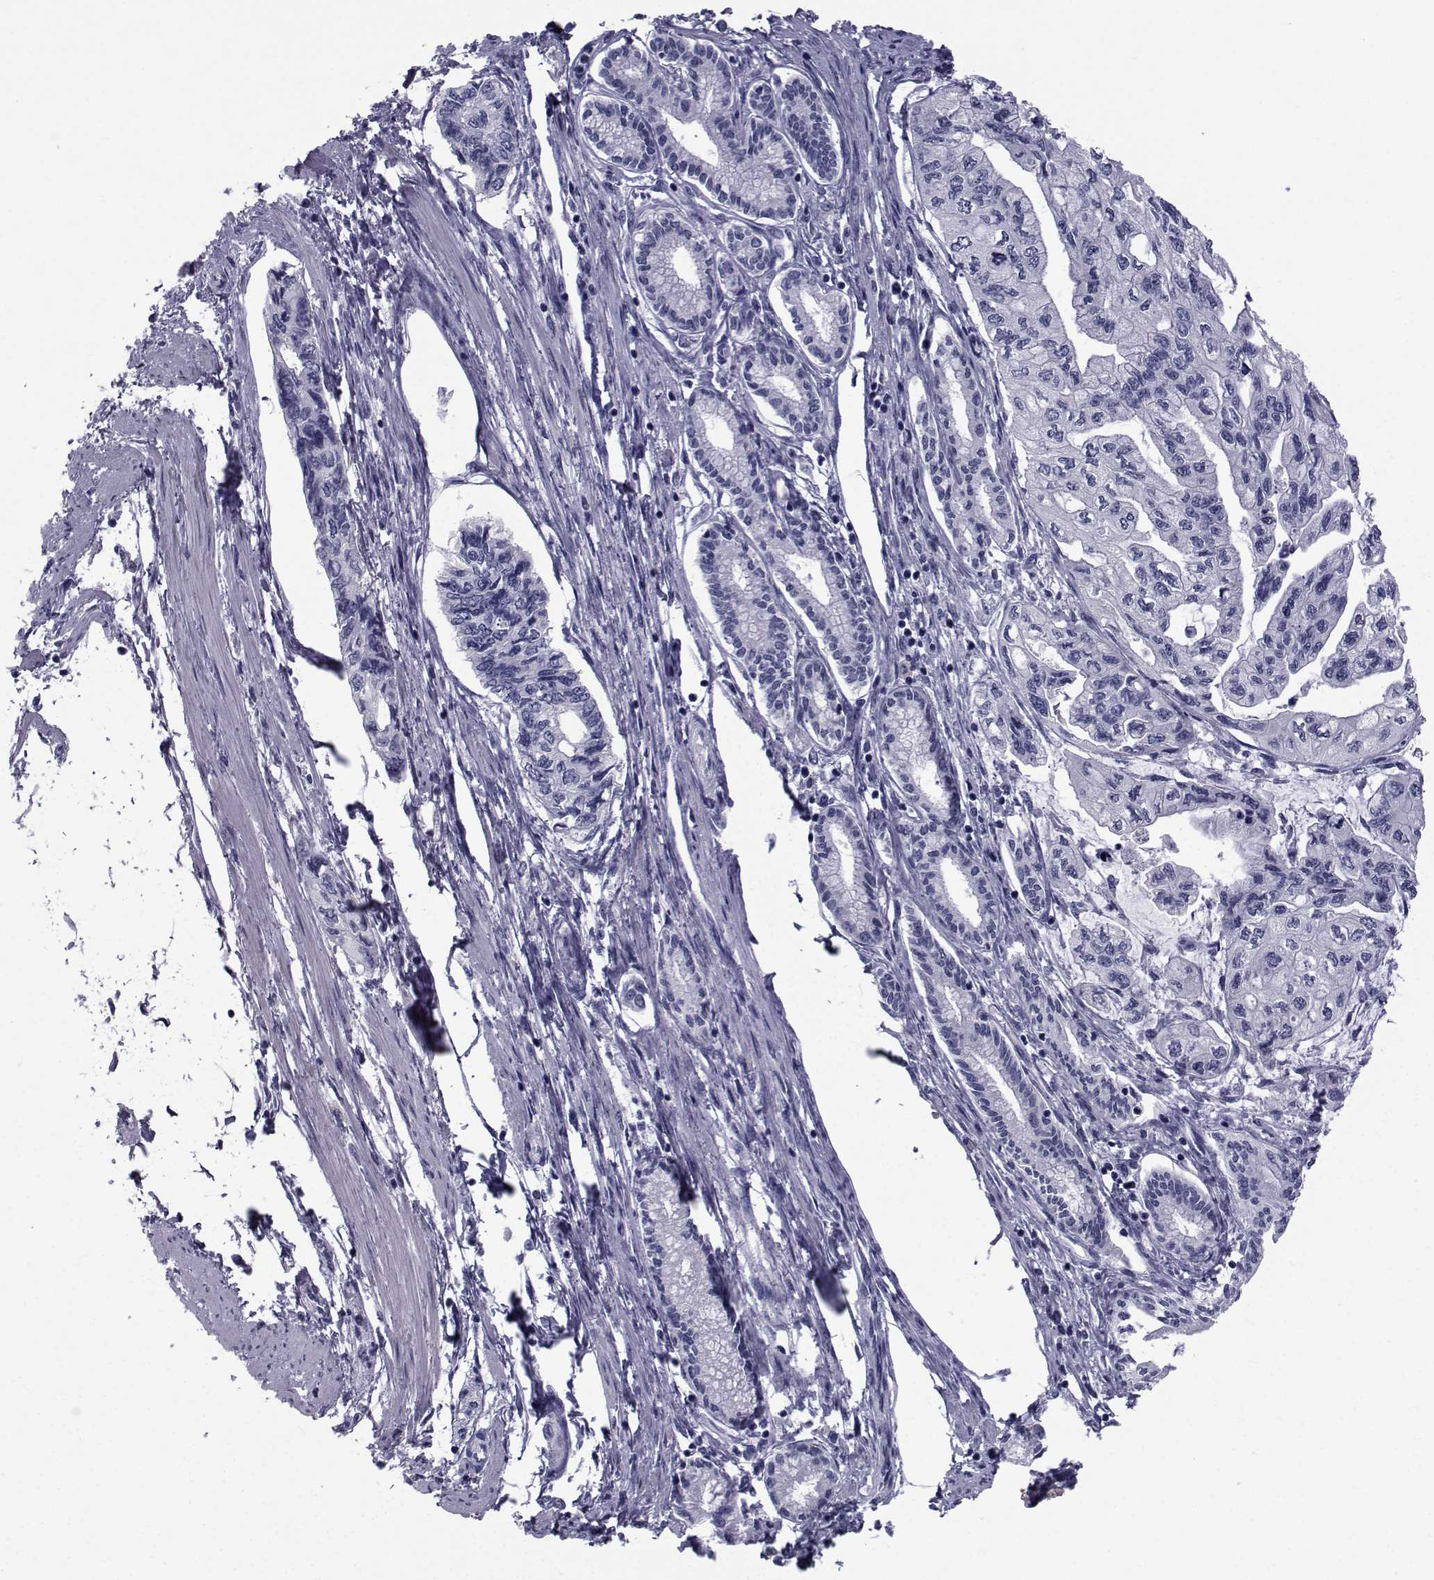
{"staining": {"intensity": "negative", "quantity": "none", "location": "none"}, "tissue": "pancreatic cancer", "cell_type": "Tumor cells", "image_type": "cancer", "snomed": [{"axis": "morphology", "description": "Adenocarcinoma, NOS"}, {"axis": "topography", "description": "Pancreas"}], "caption": "DAB immunohistochemical staining of human pancreatic cancer (adenocarcinoma) displays no significant expression in tumor cells.", "gene": "PDE6H", "patient": {"sex": "female", "age": 76}}